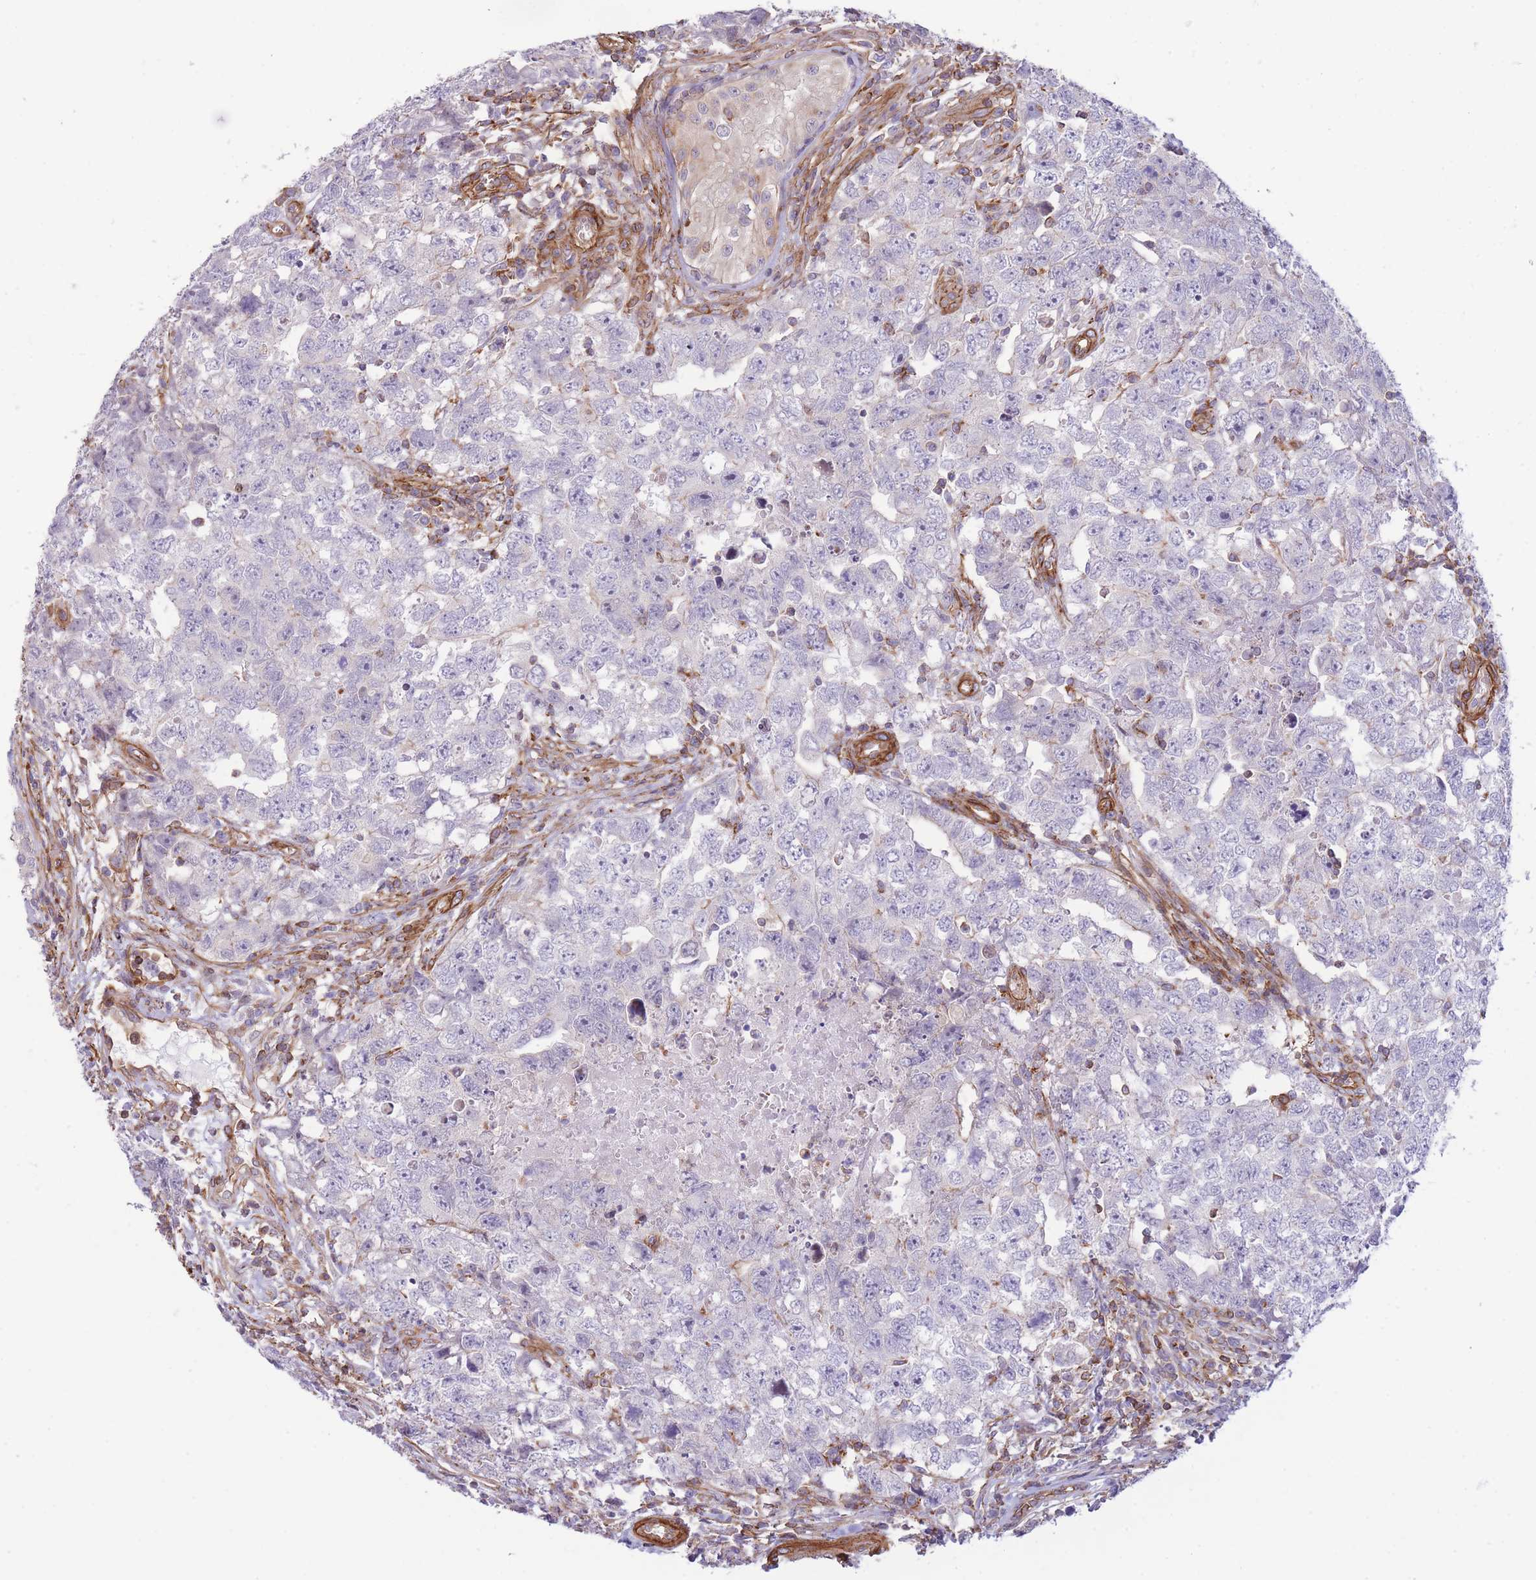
{"staining": {"intensity": "negative", "quantity": "none", "location": "none"}, "tissue": "testis cancer", "cell_type": "Tumor cells", "image_type": "cancer", "snomed": [{"axis": "morphology", "description": "Carcinoma, Embryonal, NOS"}, {"axis": "topography", "description": "Testis"}], "caption": "Immunohistochemical staining of testis cancer (embryonal carcinoma) exhibits no significant positivity in tumor cells.", "gene": "CDC25B", "patient": {"sex": "male", "age": 22}}